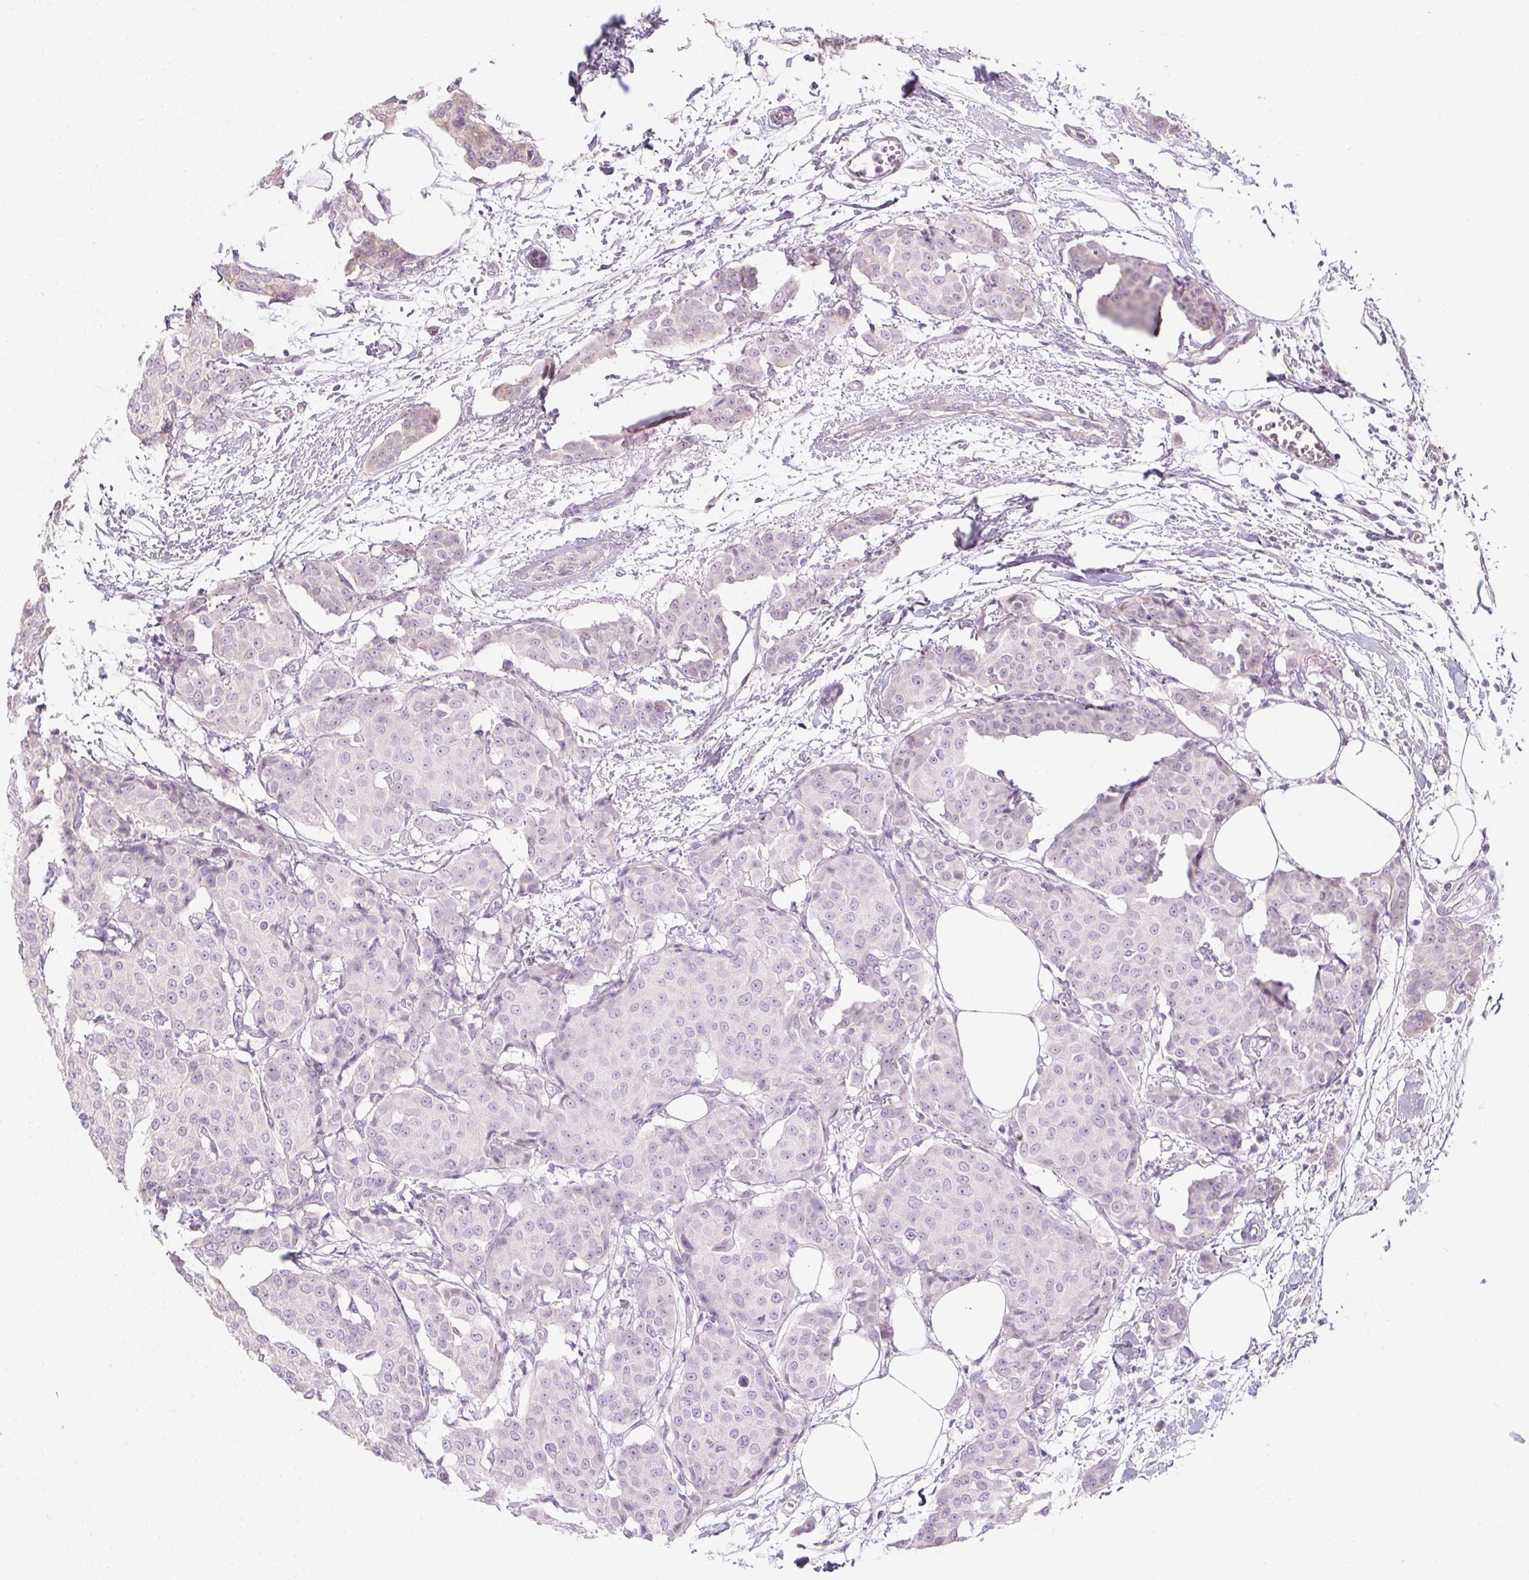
{"staining": {"intensity": "negative", "quantity": "none", "location": "none"}, "tissue": "breast cancer", "cell_type": "Tumor cells", "image_type": "cancer", "snomed": [{"axis": "morphology", "description": "Duct carcinoma"}, {"axis": "topography", "description": "Breast"}], "caption": "DAB (3,3'-diaminobenzidine) immunohistochemical staining of human breast cancer (invasive ductal carcinoma) displays no significant staining in tumor cells.", "gene": "CTCFL", "patient": {"sex": "female", "age": 91}}